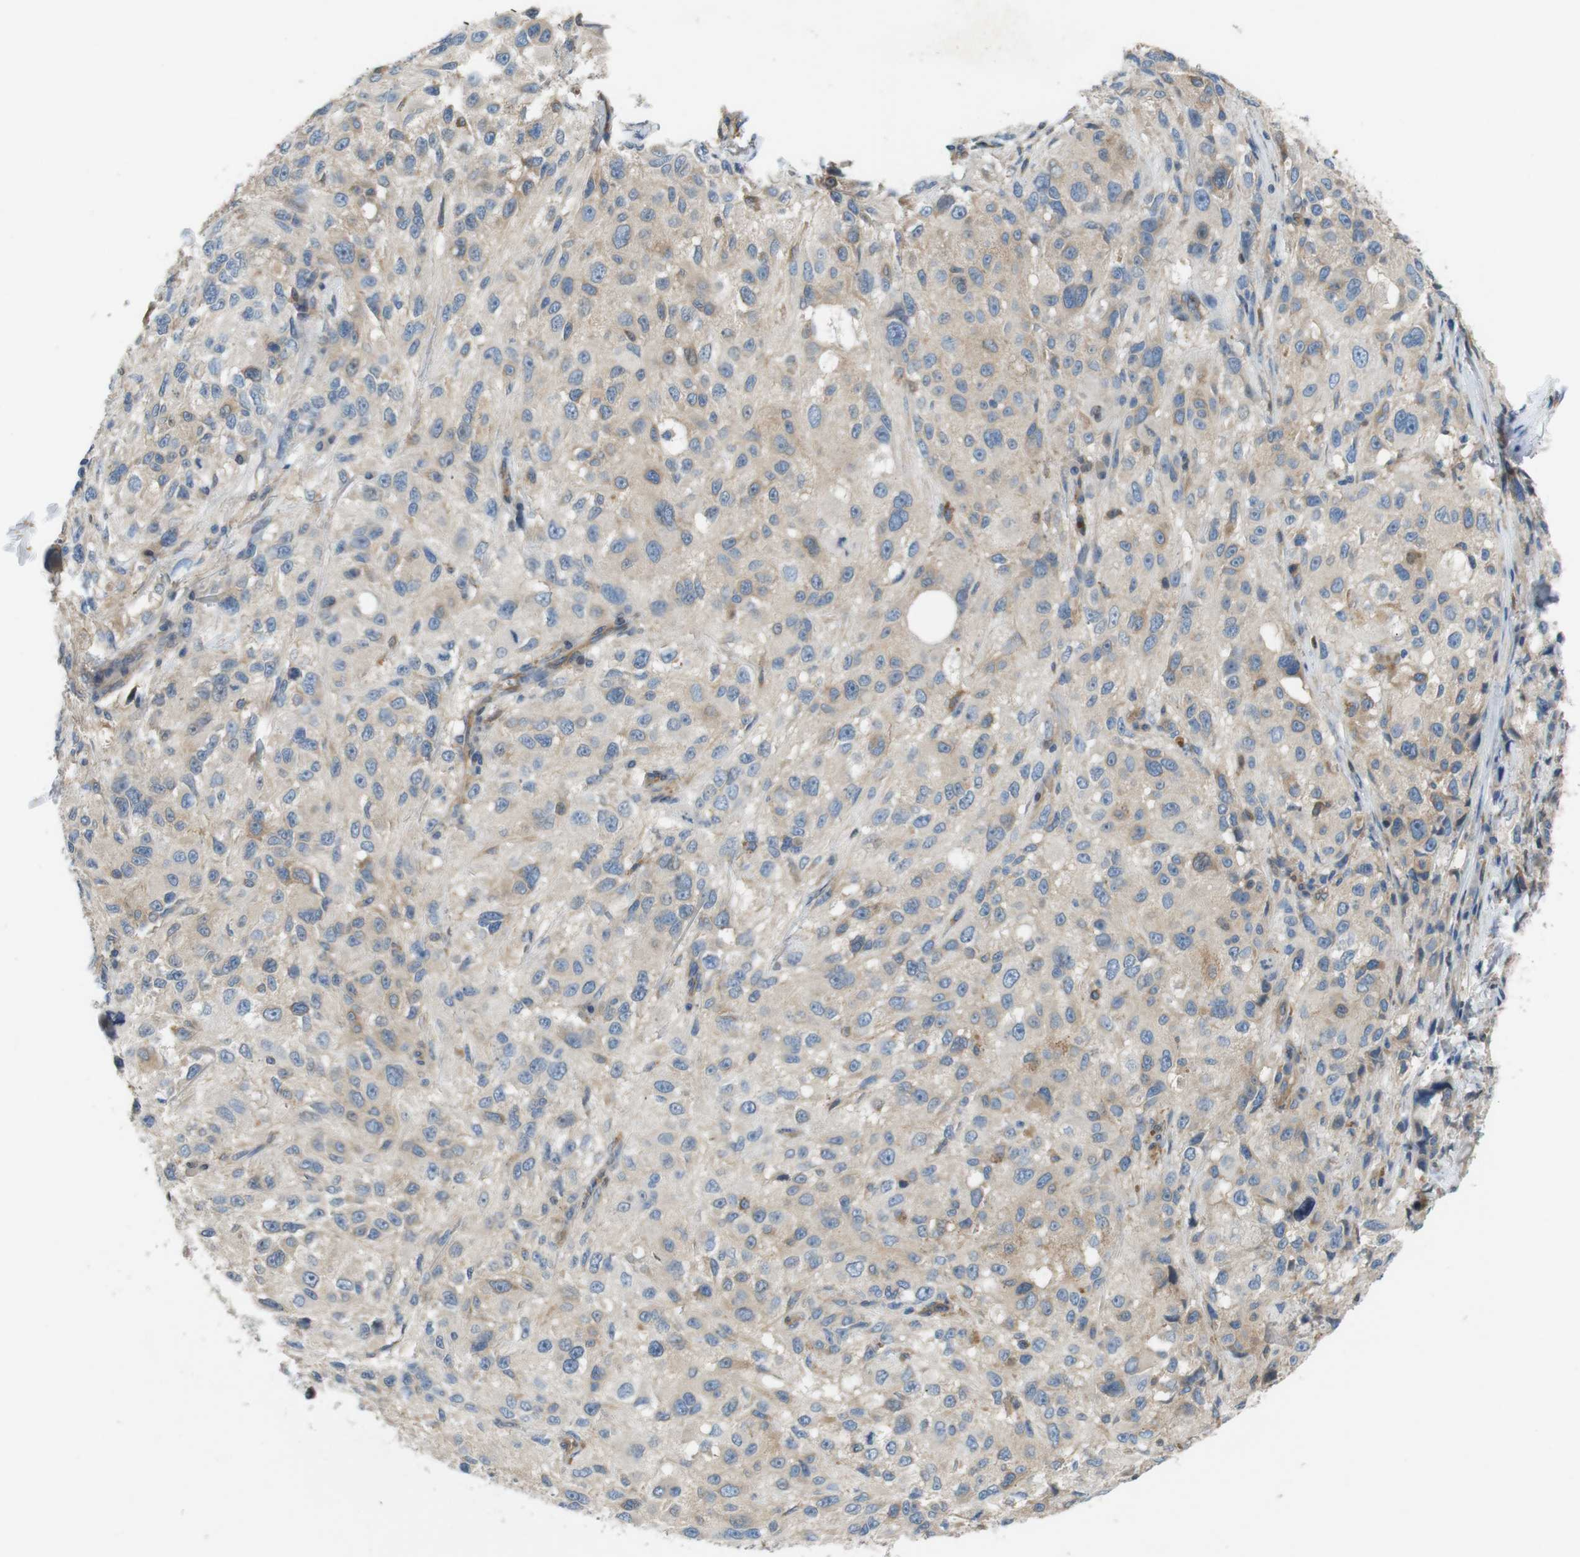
{"staining": {"intensity": "weak", "quantity": ">75%", "location": "cytoplasmic/membranous"}, "tissue": "melanoma", "cell_type": "Tumor cells", "image_type": "cancer", "snomed": [{"axis": "morphology", "description": "Necrosis, NOS"}, {"axis": "morphology", "description": "Malignant melanoma, NOS"}, {"axis": "topography", "description": "Skin"}], "caption": "Melanoma stained with a protein marker shows weak staining in tumor cells.", "gene": "PCDH10", "patient": {"sex": "female", "age": 87}}